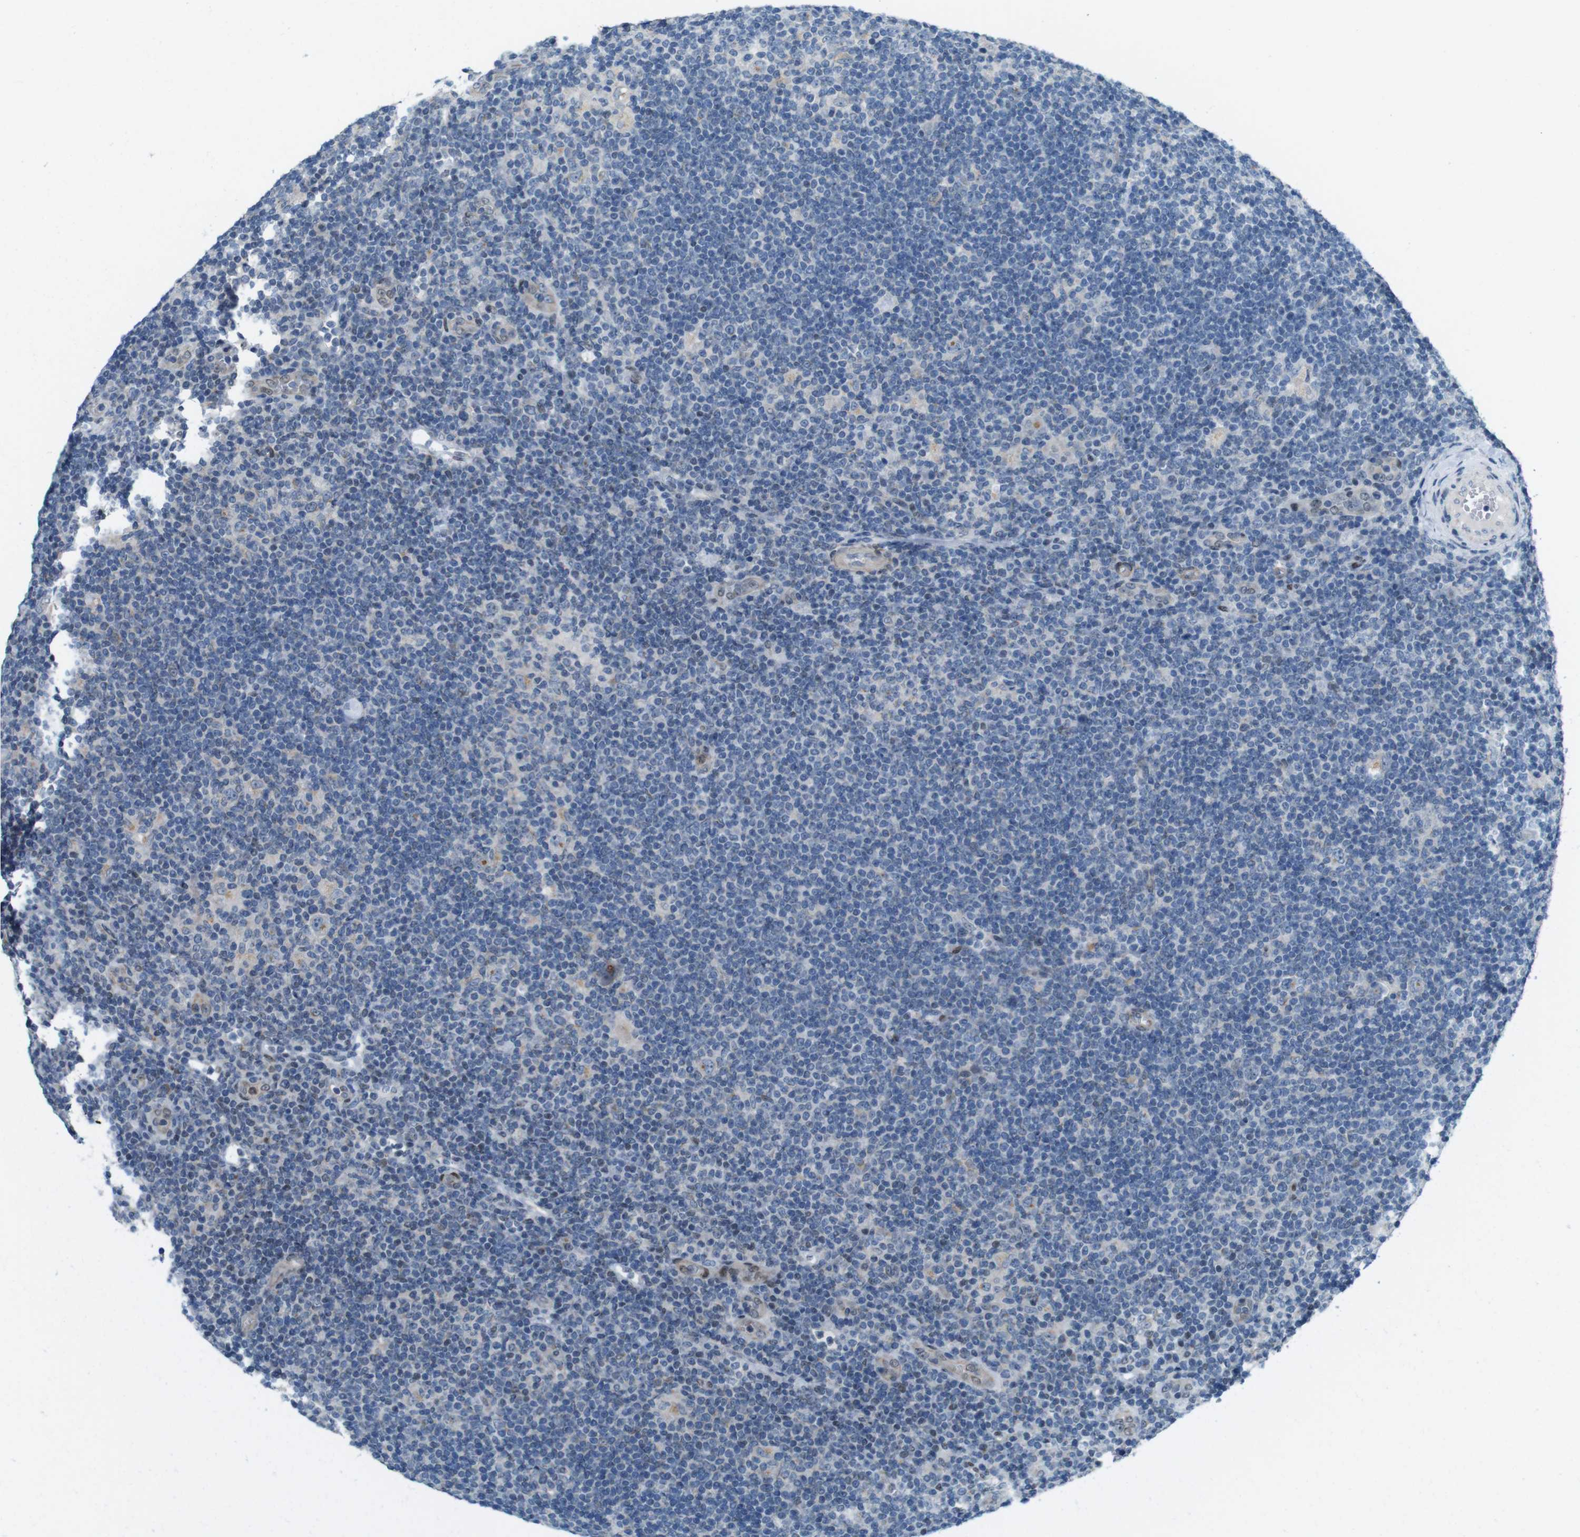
{"staining": {"intensity": "negative", "quantity": "none", "location": "none"}, "tissue": "lymphoma", "cell_type": "Tumor cells", "image_type": "cancer", "snomed": [{"axis": "morphology", "description": "Hodgkin's disease, NOS"}, {"axis": "topography", "description": "Lymph node"}], "caption": "The IHC image has no significant expression in tumor cells of lymphoma tissue.", "gene": "SKI", "patient": {"sex": "female", "age": 57}}